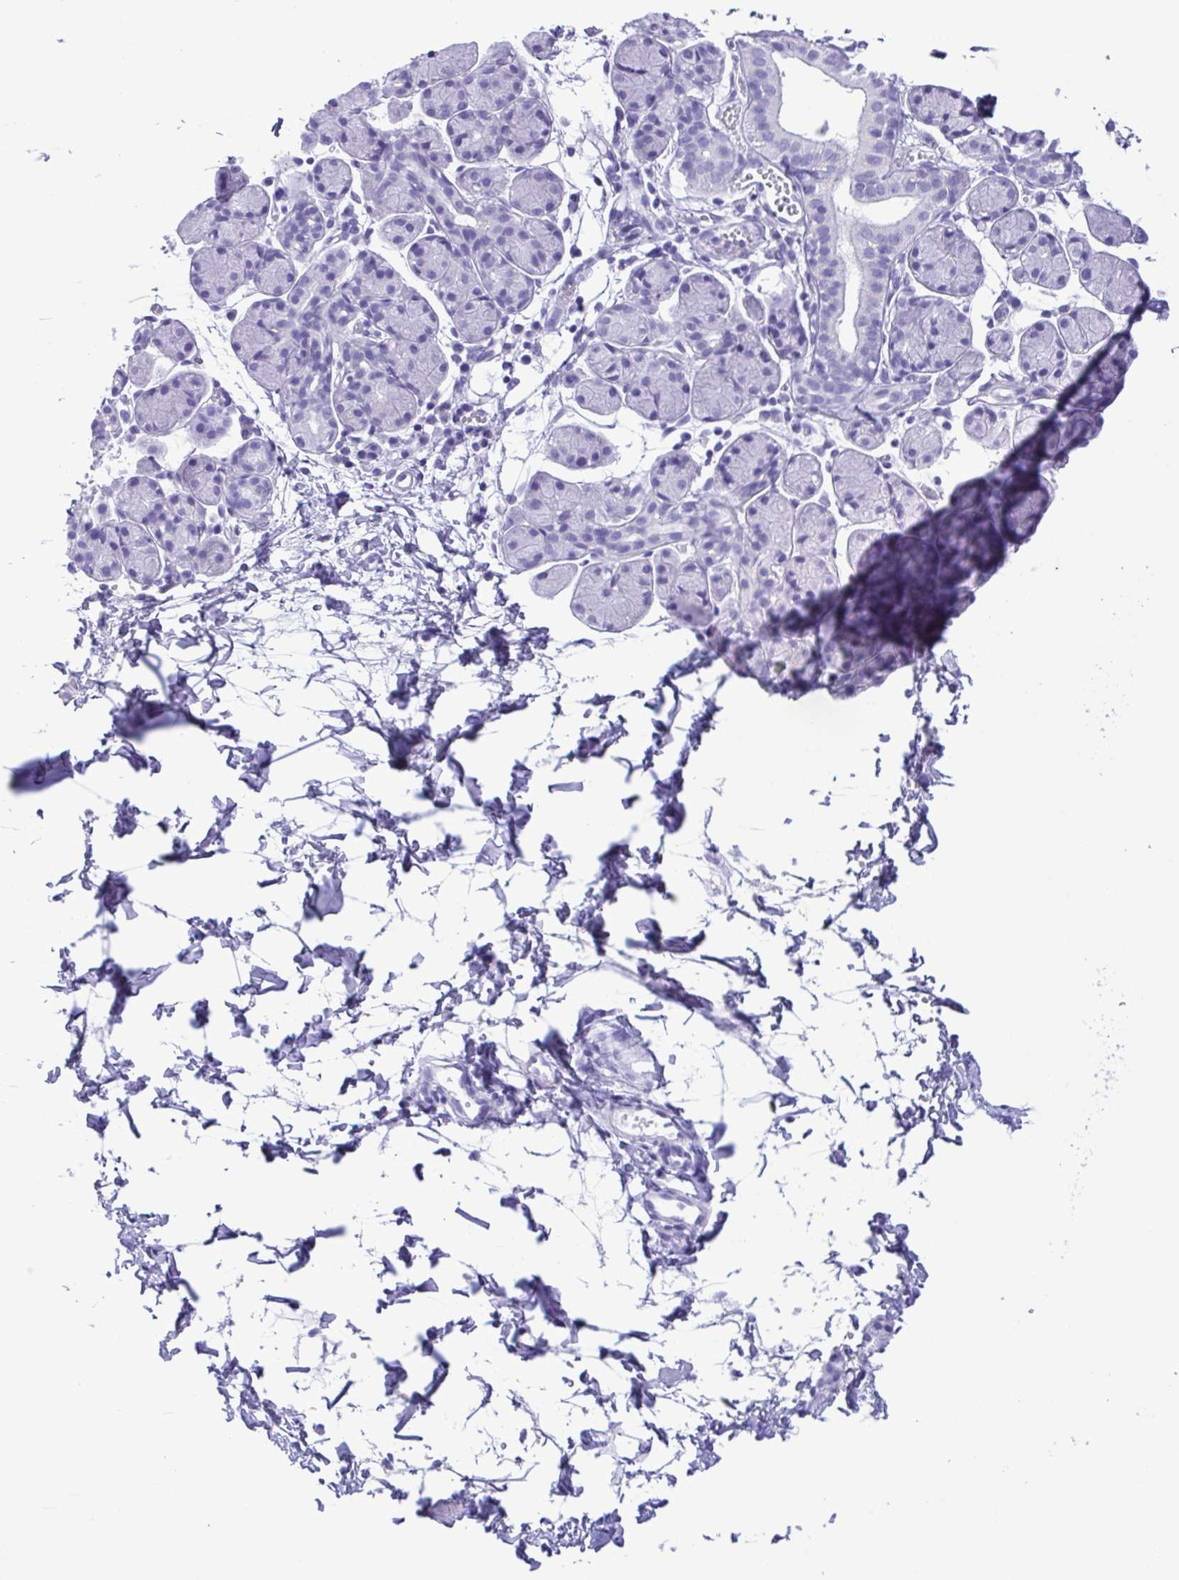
{"staining": {"intensity": "negative", "quantity": "none", "location": "none"}, "tissue": "salivary gland", "cell_type": "Glandular cells", "image_type": "normal", "snomed": [{"axis": "morphology", "description": "Normal tissue, NOS"}, {"axis": "morphology", "description": "Inflammation, NOS"}, {"axis": "topography", "description": "Lymph node"}, {"axis": "topography", "description": "Salivary gland"}], "caption": "There is no significant staining in glandular cells of salivary gland. Brightfield microscopy of immunohistochemistry (IHC) stained with DAB (brown) and hematoxylin (blue), captured at high magnification.", "gene": "OVGP1", "patient": {"sex": "male", "age": 3}}